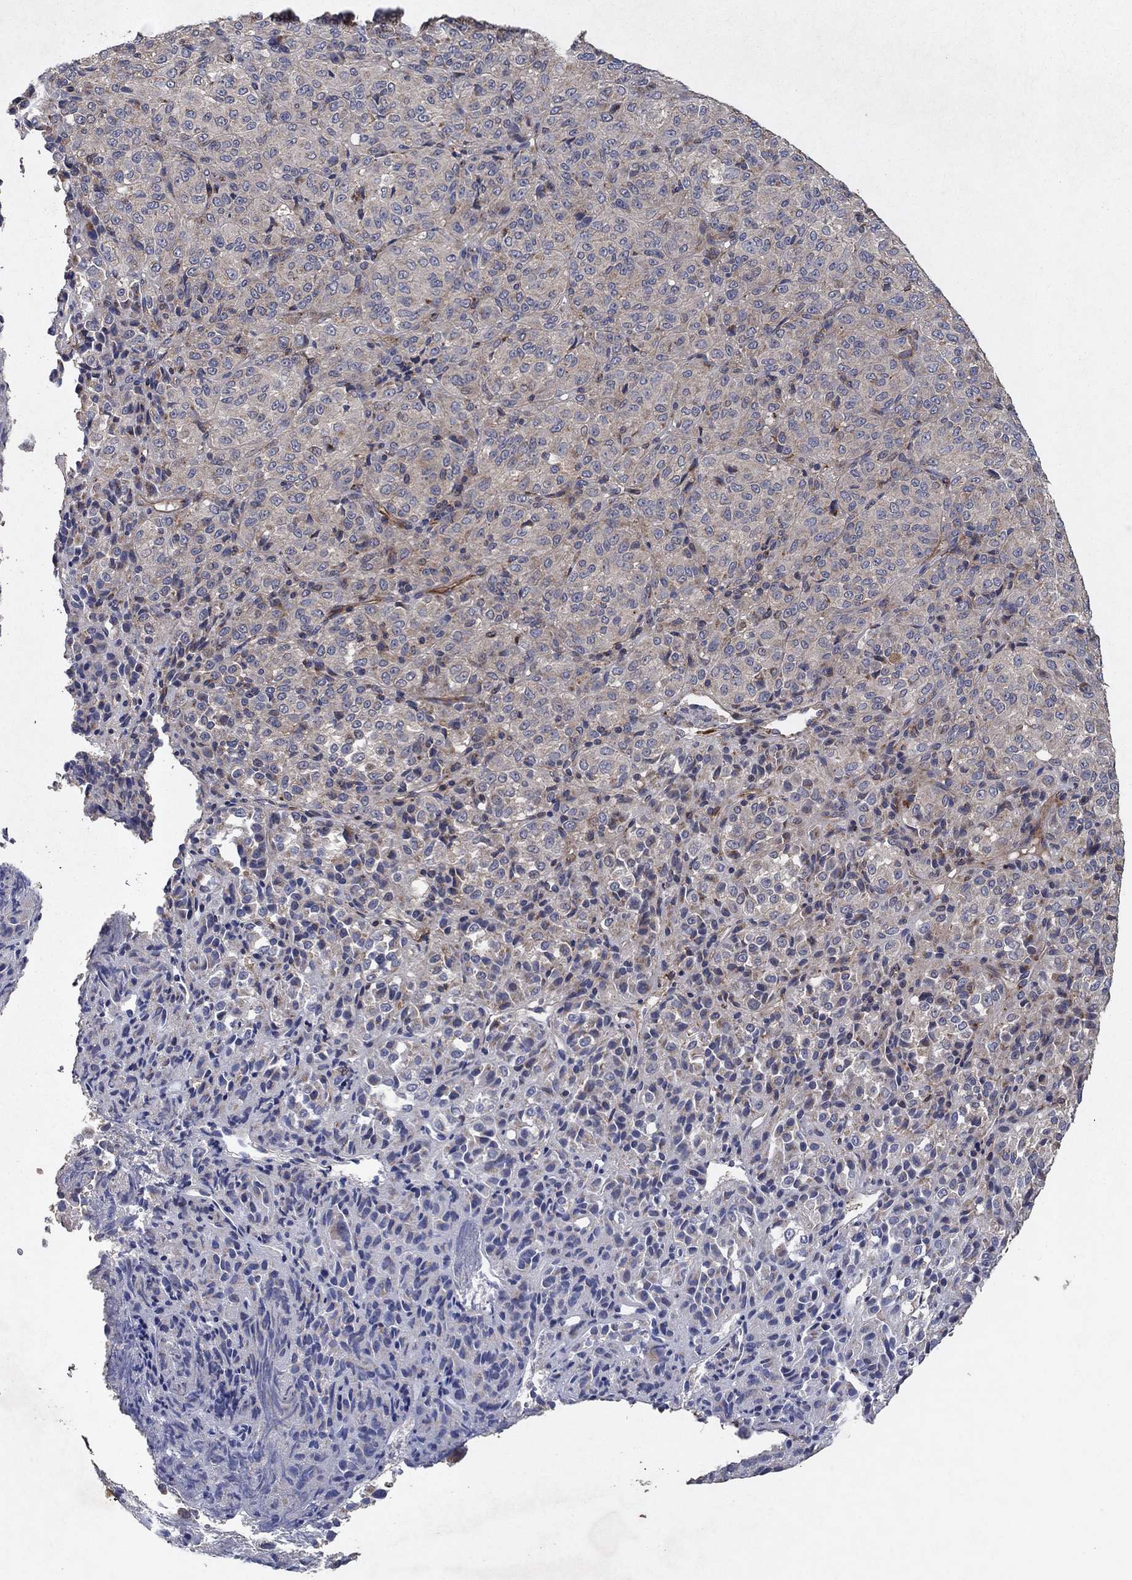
{"staining": {"intensity": "moderate", "quantity": "<25%", "location": "cytoplasmic/membranous"}, "tissue": "melanoma", "cell_type": "Tumor cells", "image_type": "cancer", "snomed": [{"axis": "morphology", "description": "Malignant melanoma, Metastatic site"}, {"axis": "topography", "description": "Brain"}], "caption": "A photomicrograph of malignant melanoma (metastatic site) stained for a protein shows moderate cytoplasmic/membranous brown staining in tumor cells.", "gene": "FRG1", "patient": {"sex": "female", "age": 56}}